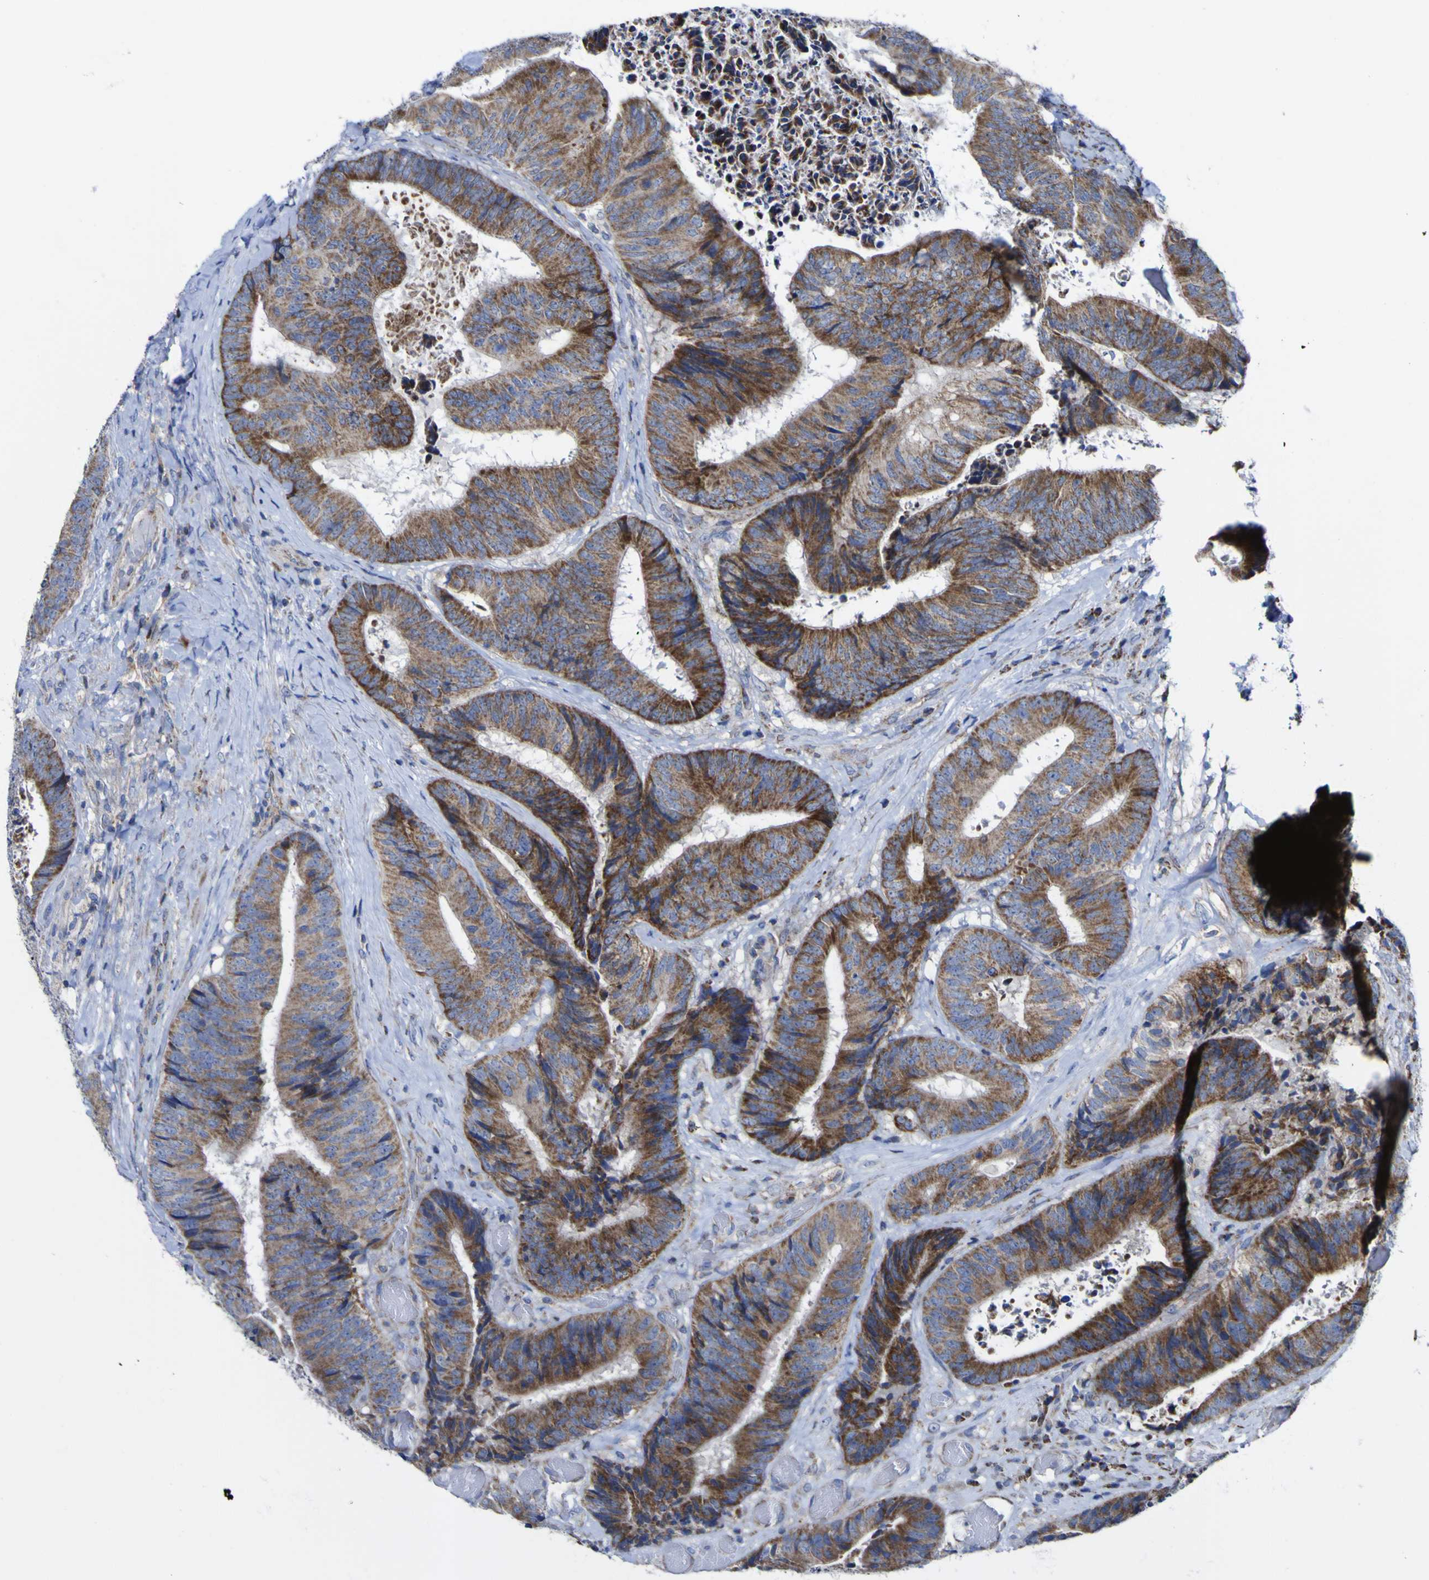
{"staining": {"intensity": "strong", "quantity": "25%-75%", "location": "cytoplasmic/membranous"}, "tissue": "colorectal cancer", "cell_type": "Tumor cells", "image_type": "cancer", "snomed": [{"axis": "morphology", "description": "Adenocarcinoma, NOS"}, {"axis": "topography", "description": "Rectum"}], "caption": "About 25%-75% of tumor cells in human adenocarcinoma (colorectal) display strong cytoplasmic/membranous protein positivity as visualized by brown immunohistochemical staining.", "gene": "CCDC90B", "patient": {"sex": "male", "age": 72}}